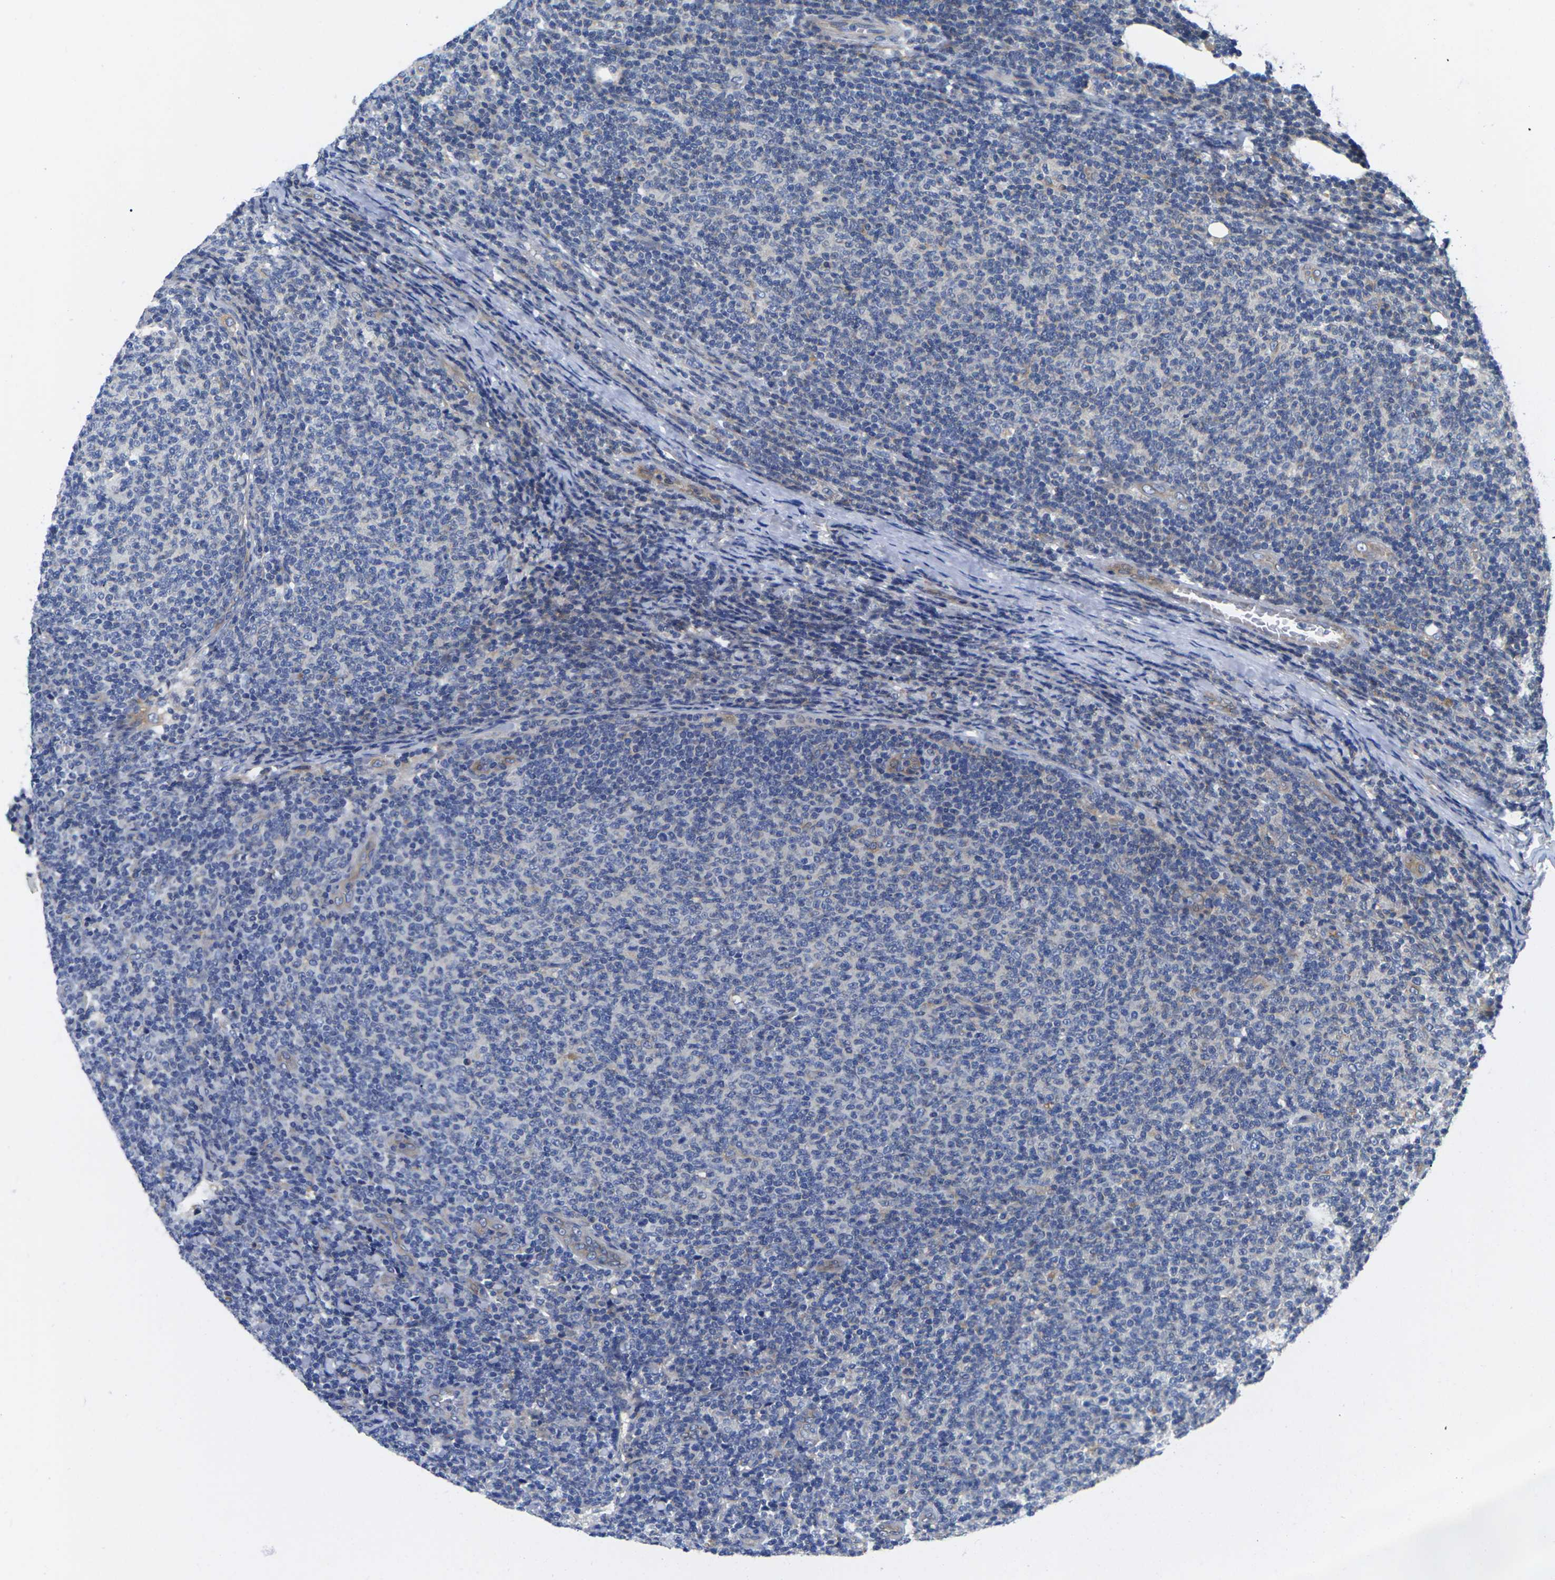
{"staining": {"intensity": "negative", "quantity": "none", "location": "none"}, "tissue": "lymphoma", "cell_type": "Tumor cells", "image_type": "cancer", "snomed": [{"axis": "morphology", "description": "Malignant lymphoma, non-Hodgkin's type, Low grade"}, {"axis": "topography", "description": "Lymph node"}], "caption": "Immunohistochemistry histopathology image of neoplastic tissue: low-grade malignant lymphoma, non-Hodgkin's type stained with DAB (3,3'-diaminobenzidine) reveals no significant protein staining in tumor cells. (Immunohistochemistry, brightfield microscopy, high magnification).", "gene": "SCNN1A", "patient": {"sex": "male", "age": 66}}